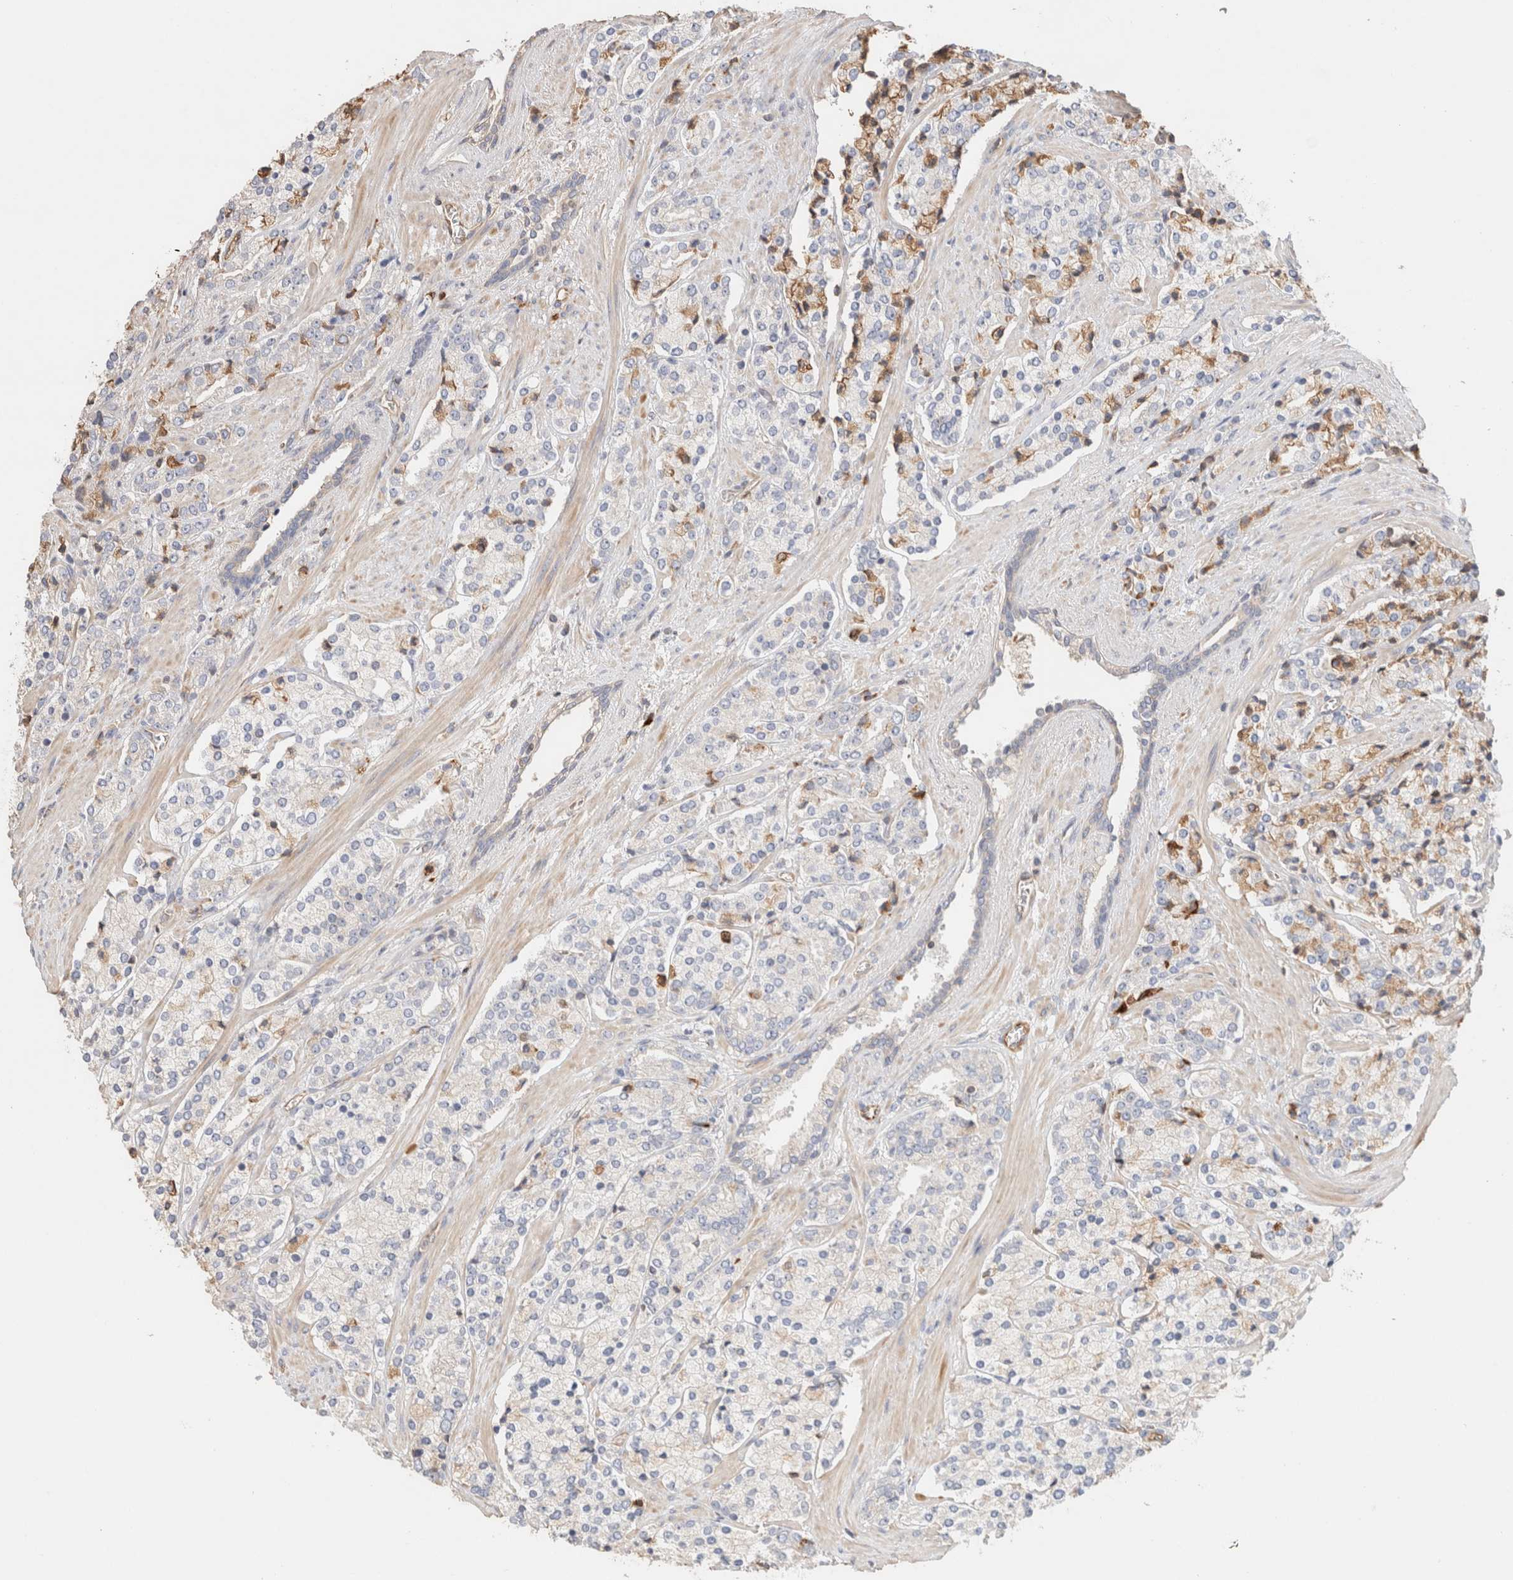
{"staining": {"intensity": "moderate", "quantity": "<25%", "location": "cytoplasmic/membranous"}, "tissue": "prostate cancer", "cell_type": "Tumor cells", "image_type": "cancer", "snomed": [{"axis": "morphology", "description": "Adenocarcinoma, High grade"}, {"axis": "topography", "description": "Prostate"}], "caption": "Prostate cancer (high-grade adenocarcinoma) stained with immunohistochemistry exhibits moderate cytoplasmic/membranous positivity in approximately <25% of tumor cells. The staining was performed using DAB to visualize the protein expression in brown, while the nuclei were stained in blue with hematoxylin (Magnification: 20x).", "gene": "PROS1", "patient": {"sex": "male", "age": 71}}